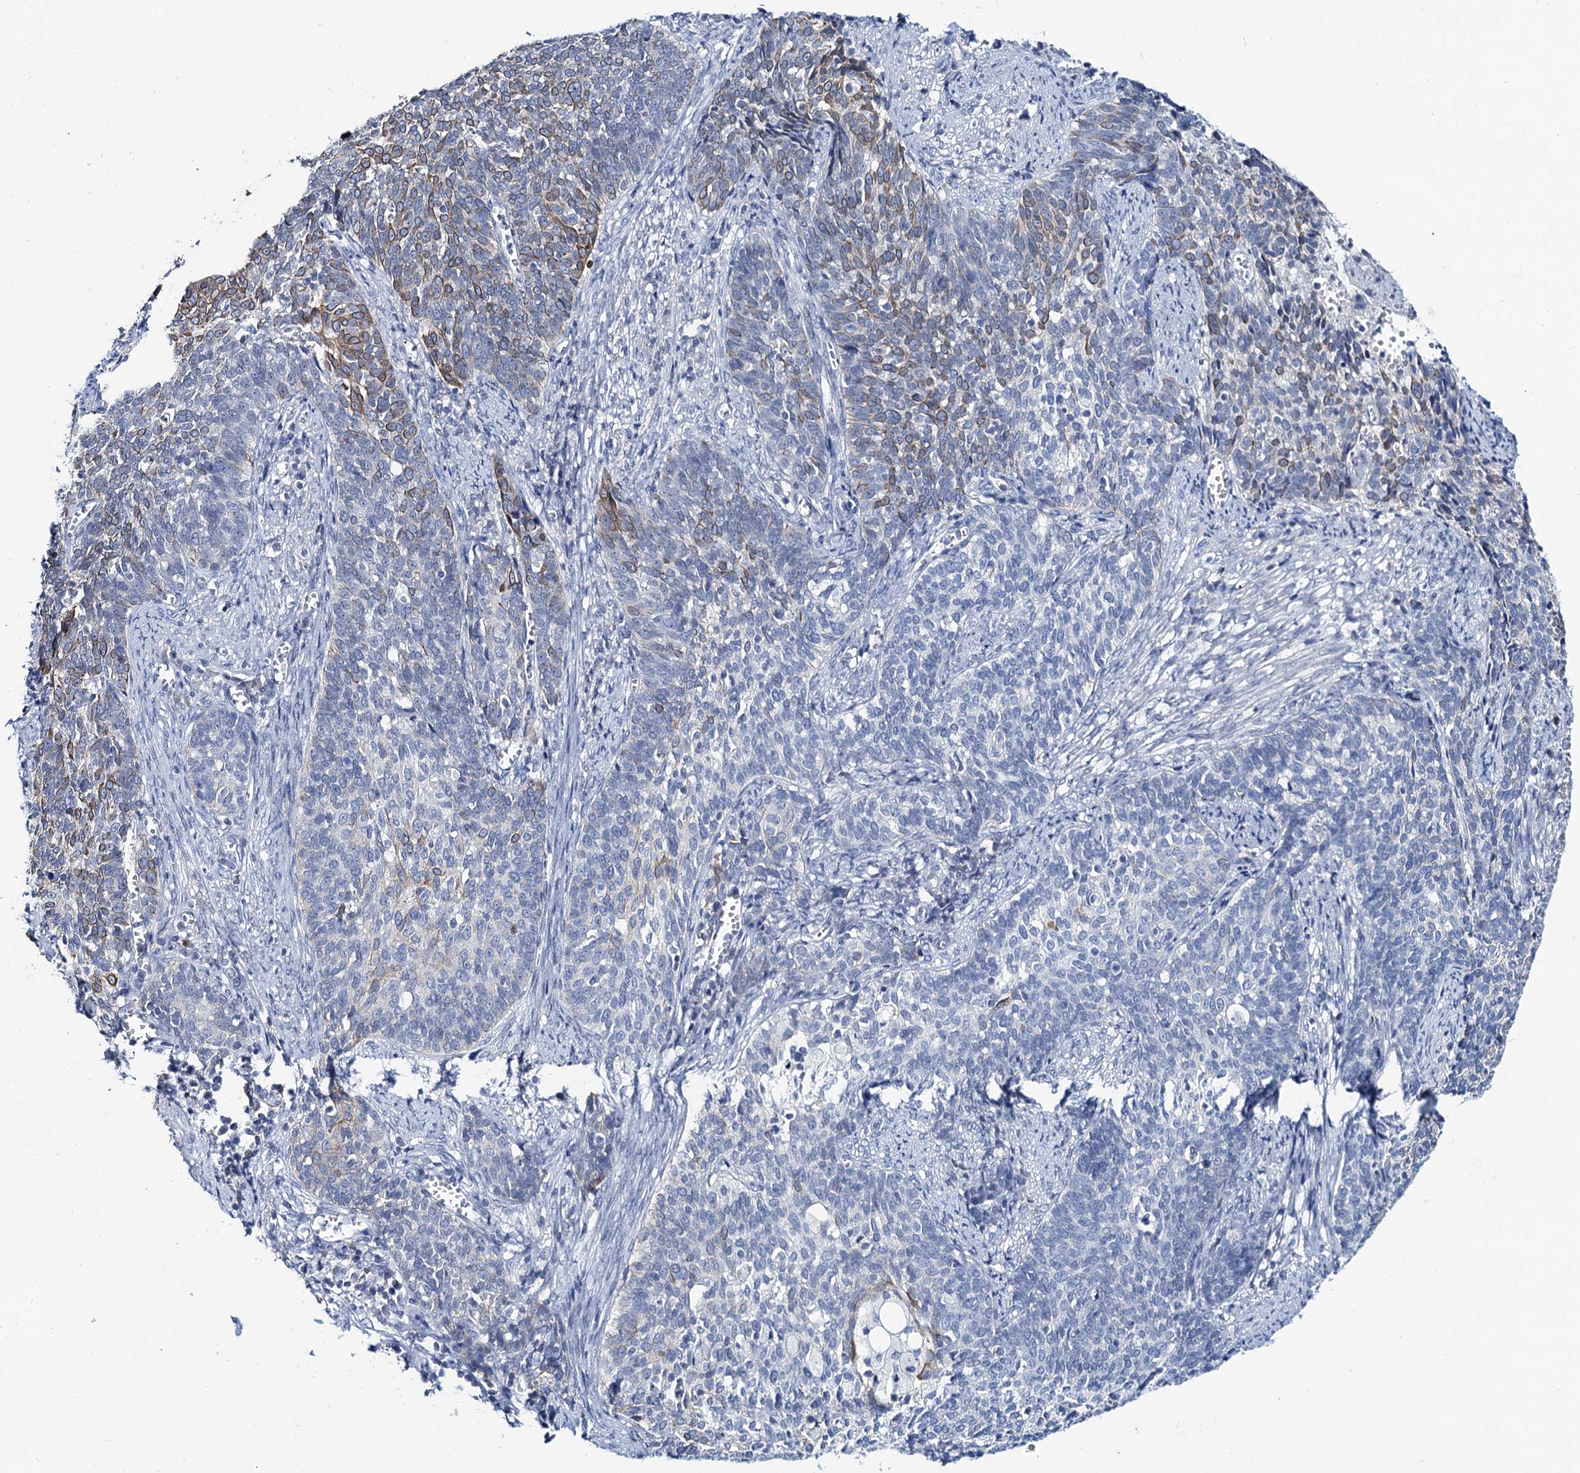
{"staining": {"intensity": "moderate", "quantity": "<25%", "location": "cytoplasmic/membranous"}, "tissue": "cervical cancer", "cell_type": "Tumor cells", "image_type": "cancer", "snomed": [{"axis": "morphology", "description": "Squamous cell carcinoma, NOS"}, {"axis": "topography", "description": "Cervix"}], "caption": "Cervical cancer (squamous cell carcinoma) stained for a protein (brown) exhibits moderate cytoplasmic/membranous positive staining in approximately <25% of tumor cells.", "gene": "TOX3", "patient": {"sex": "female", "age": 39}}